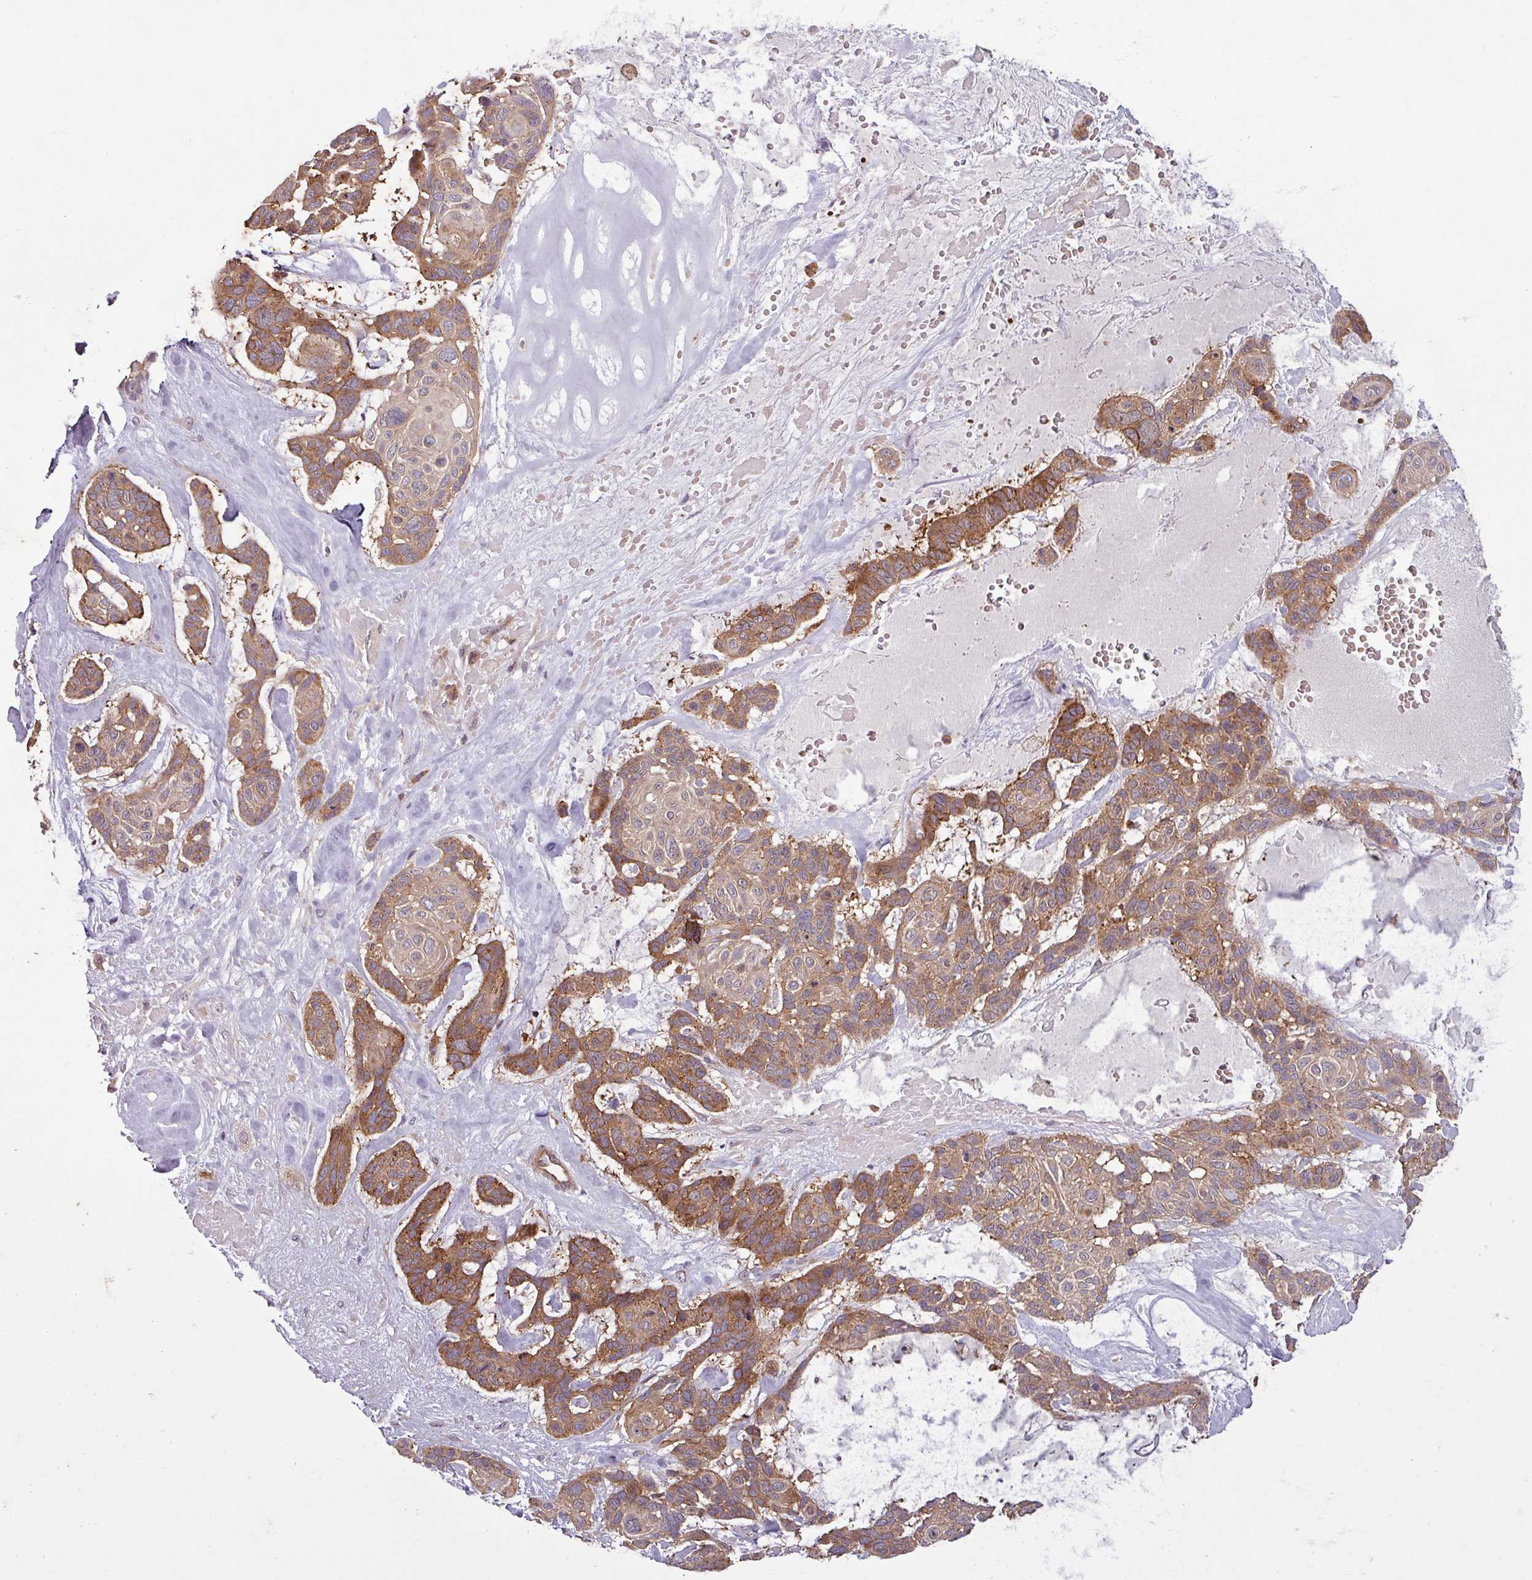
{"staining": {"intensity": "moderate", "quantity": ">75%", "location": "cytoplasmic/membranous"}, "tissue": "skin cancer", "cell_type": "Tumor cells", "image_type": "cancer", "snomed": [{"axis": "morphology", "description": "Basal cell carcinoma"}, {"axis": "topography", "description": "Skin"}], "caption": "This histopathology image demonstrates immunohistochemistry (IHC) staining of skin cancer (basal cell carcinoma), with medium moderate cytoplasmic/membranous positivity in about >75% of tumor cells.", "gene": "SIRPB2", "patient": {"sex": "male", "age": 88}}